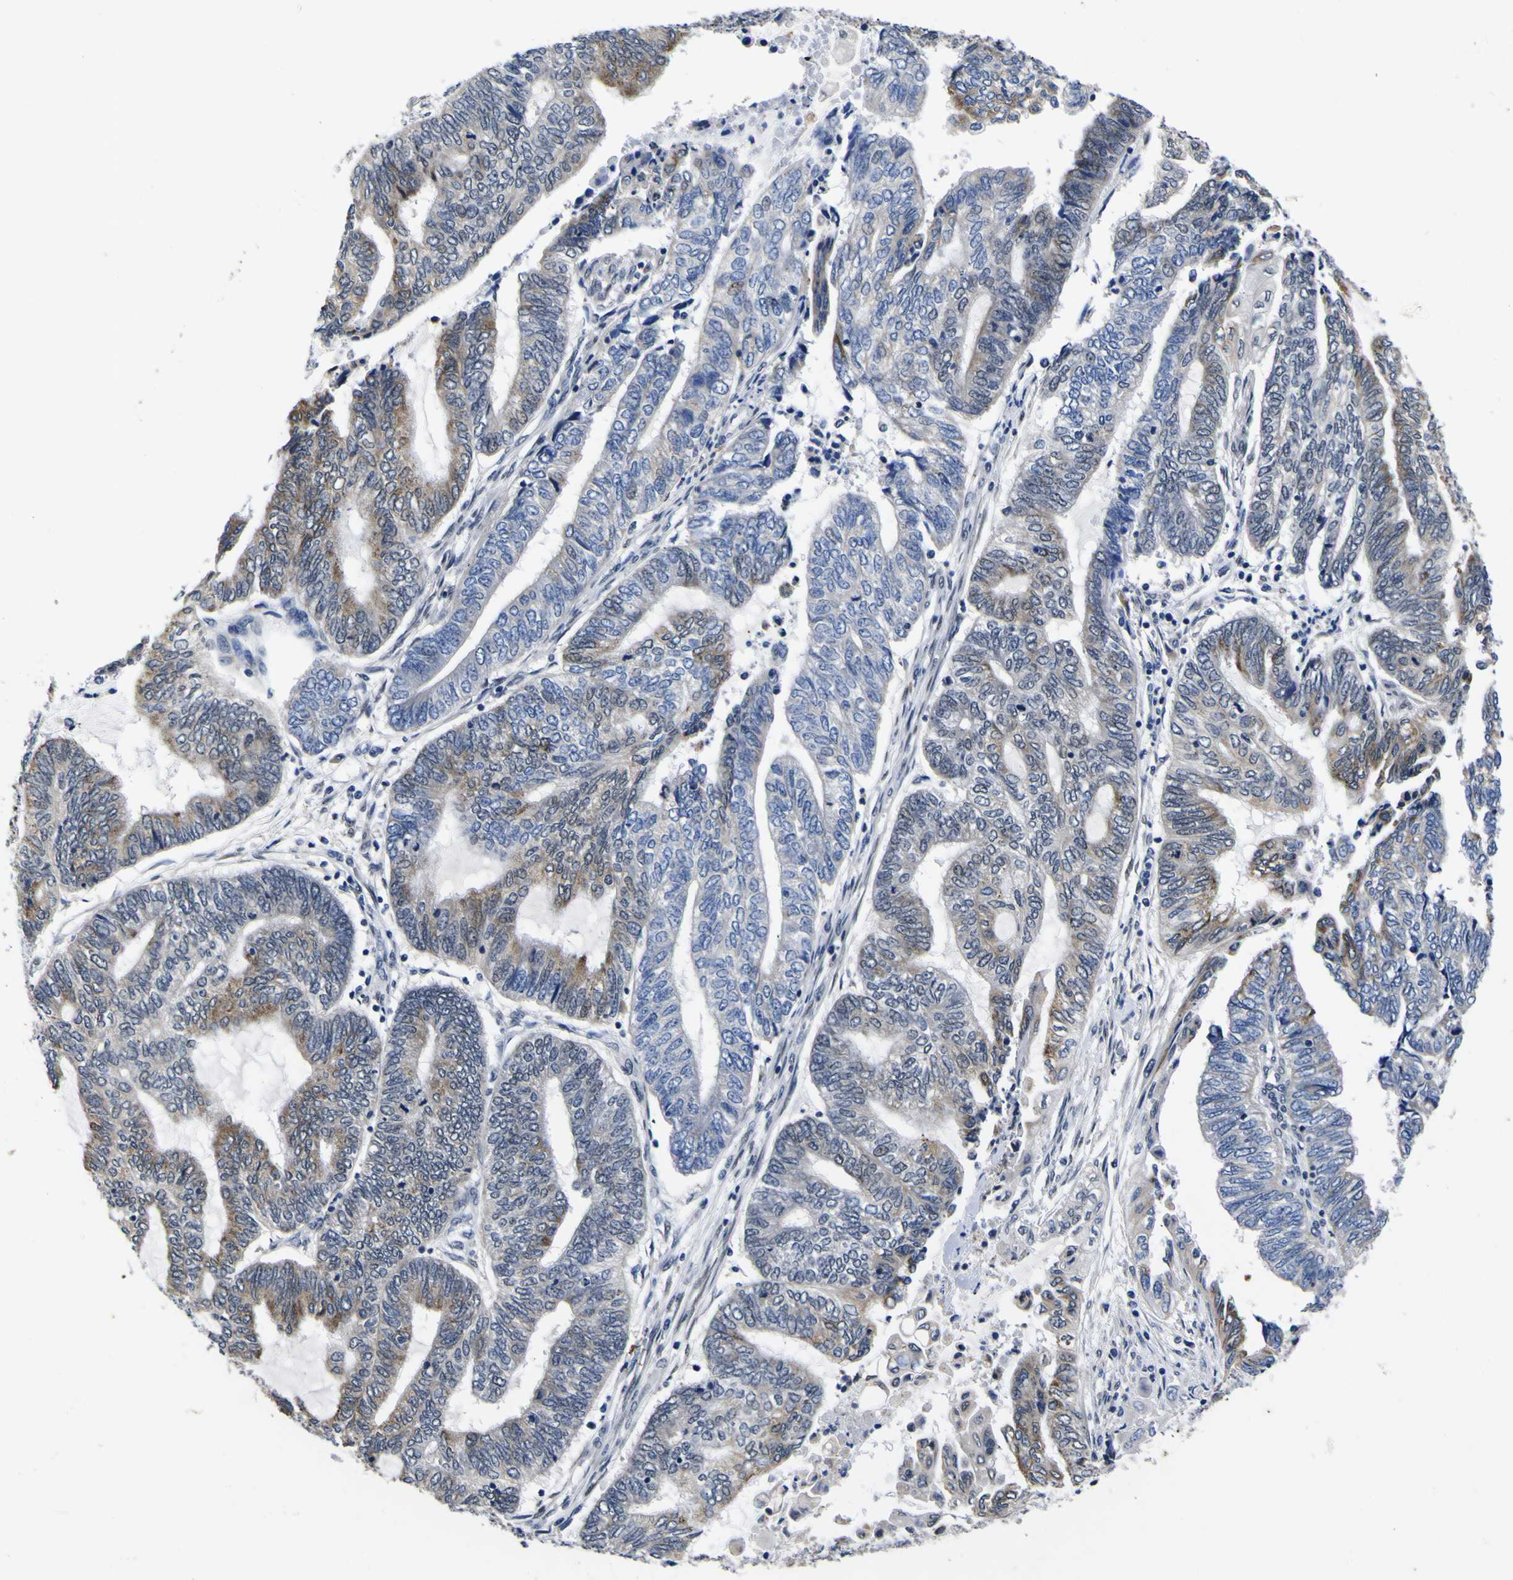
{"staining": {"intensity": "moderate", "quantity": "<25%", "location": "cytoplasmic/membranous"}, "tissue": "endometrial cancer", "cell_type": "Tumor cells", "image_type": "cancer", "snomed": [{"axis": "morphology", "description": "Adenocarcinoma, NOS"}, {"axis": "topography", "description": "Uterus"}, {"axis": "topography", "description": "Endometrium"}], "caption": "Human adenocarcinoma (endometrial) stained for a protein (brown) displays moderate cytoplasmic/membranous positive positivity in about <25% of tumor cells.", "gene": "IGFLR1", "patient": {"sex": "female", "age": 70}}